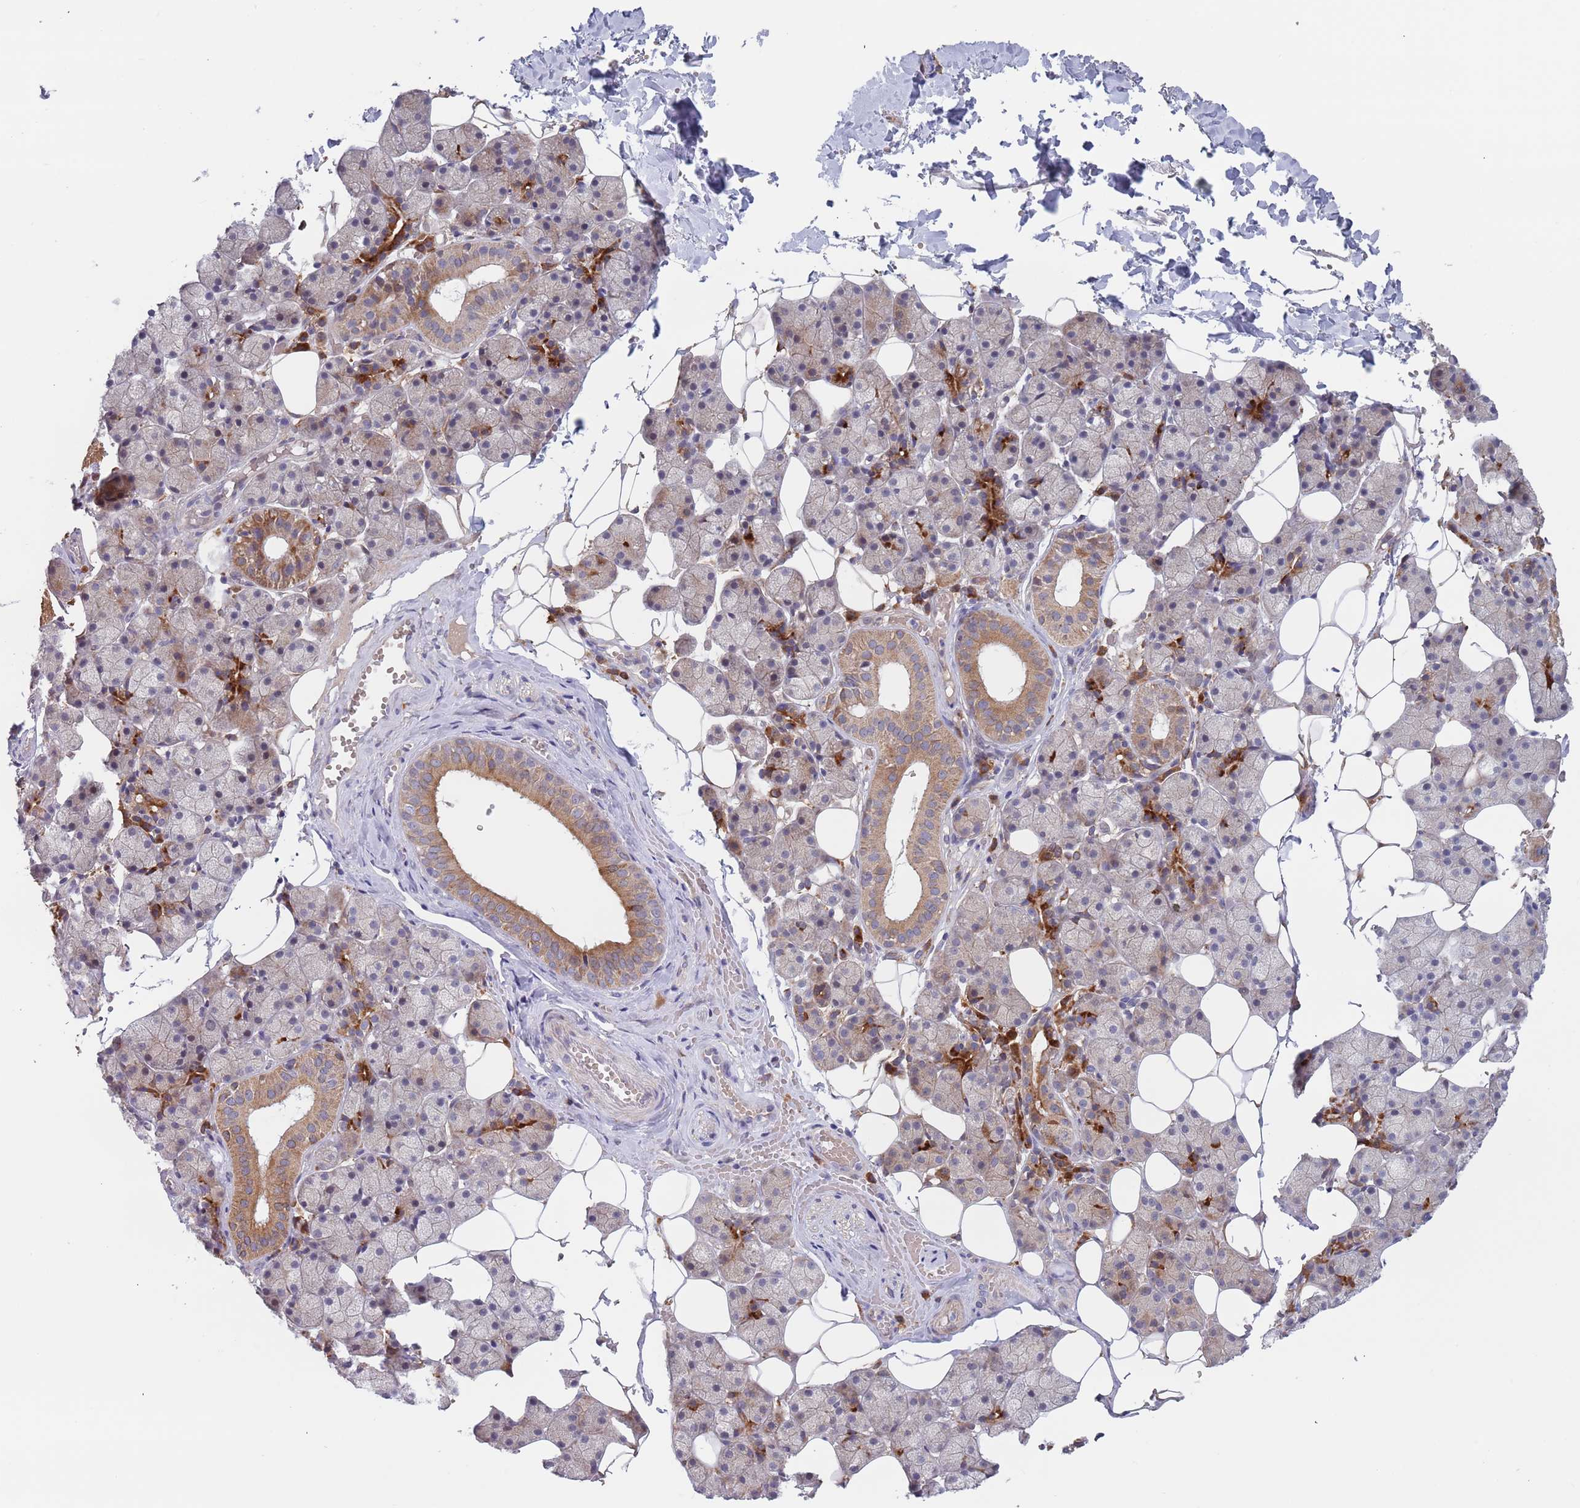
{"staining": {"intensity": "moderate", "quantity": "25%-75%", "location": "cytoplasmic/membranous"}, "tissue": "salivary gland", "cell_type": "Glandular cells", "image_type": "normal", "snomed": [{"axis": "morphology", "description": "Normal tissue, NOS"}, {"axis": "topography", "description": "Salivary gland"}], "caption": "Salivary gland stained for a protein shows moderate cytoplasmic/membranous positivity in glandular cells.", "gene": "ZNF140", "patient": {"sex": "female", "age": 33}}